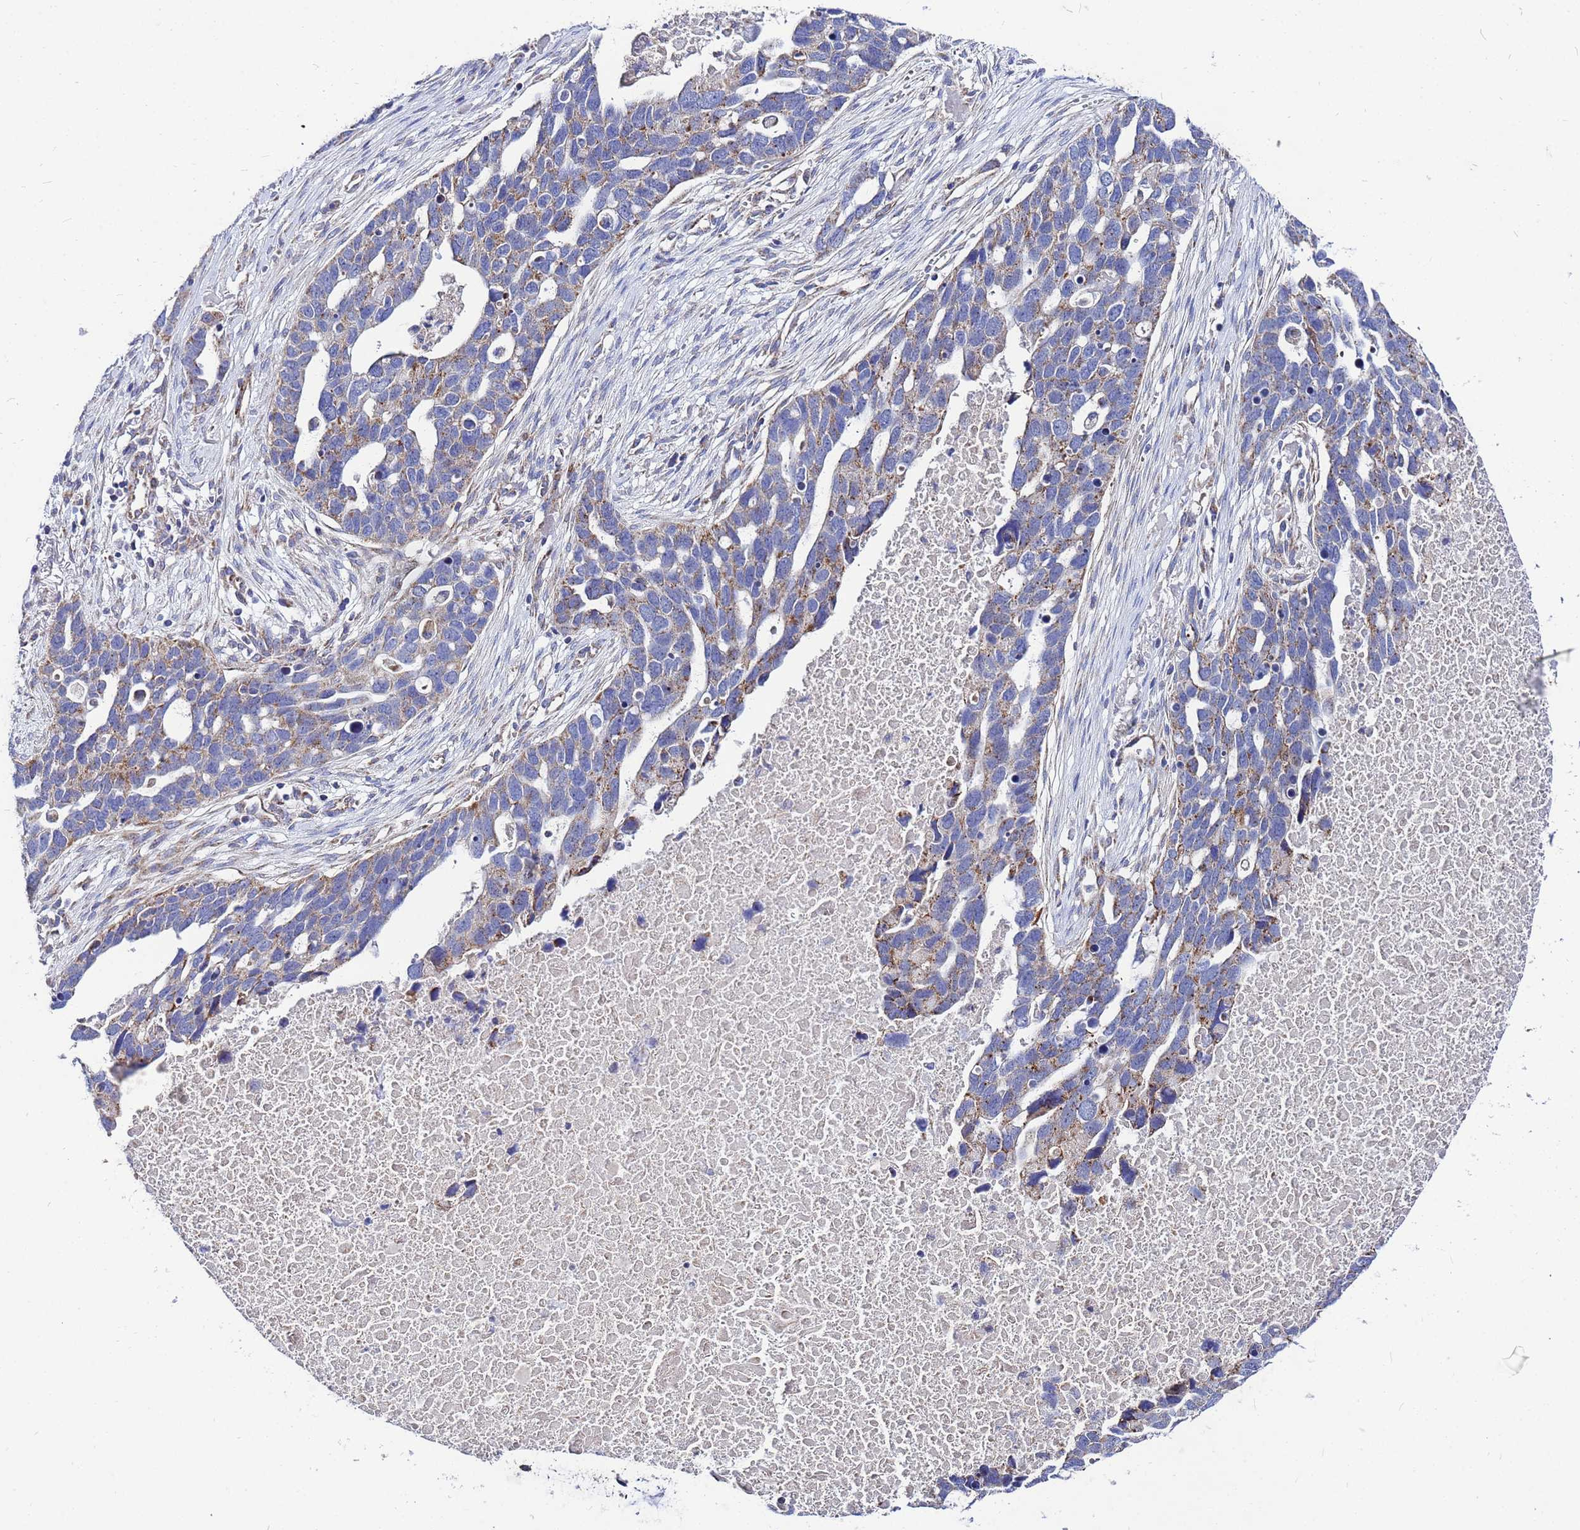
{"staining": {"intensity": "moderate", "quantity": "25%-75%", "location": "cytoplasmic/membranous"}, "tissue": "ovarian cancer", "cell_type": "Tumor cells", "image_type": "cancer", "snomed": [{"axis": "morphology", "description": "Cystadenocarcinoma, serous, NOS"}, {"axis": "topography", "description": "Ovary"}], "caption": "Human ovarian cancer stained with a brown dye reveals moderate cytoplasmic/membranous positive positivity in about 25%-75% of tumor cells.", "gene": "FAHD2A", "patient": {"sex": "female", "age": 54}}